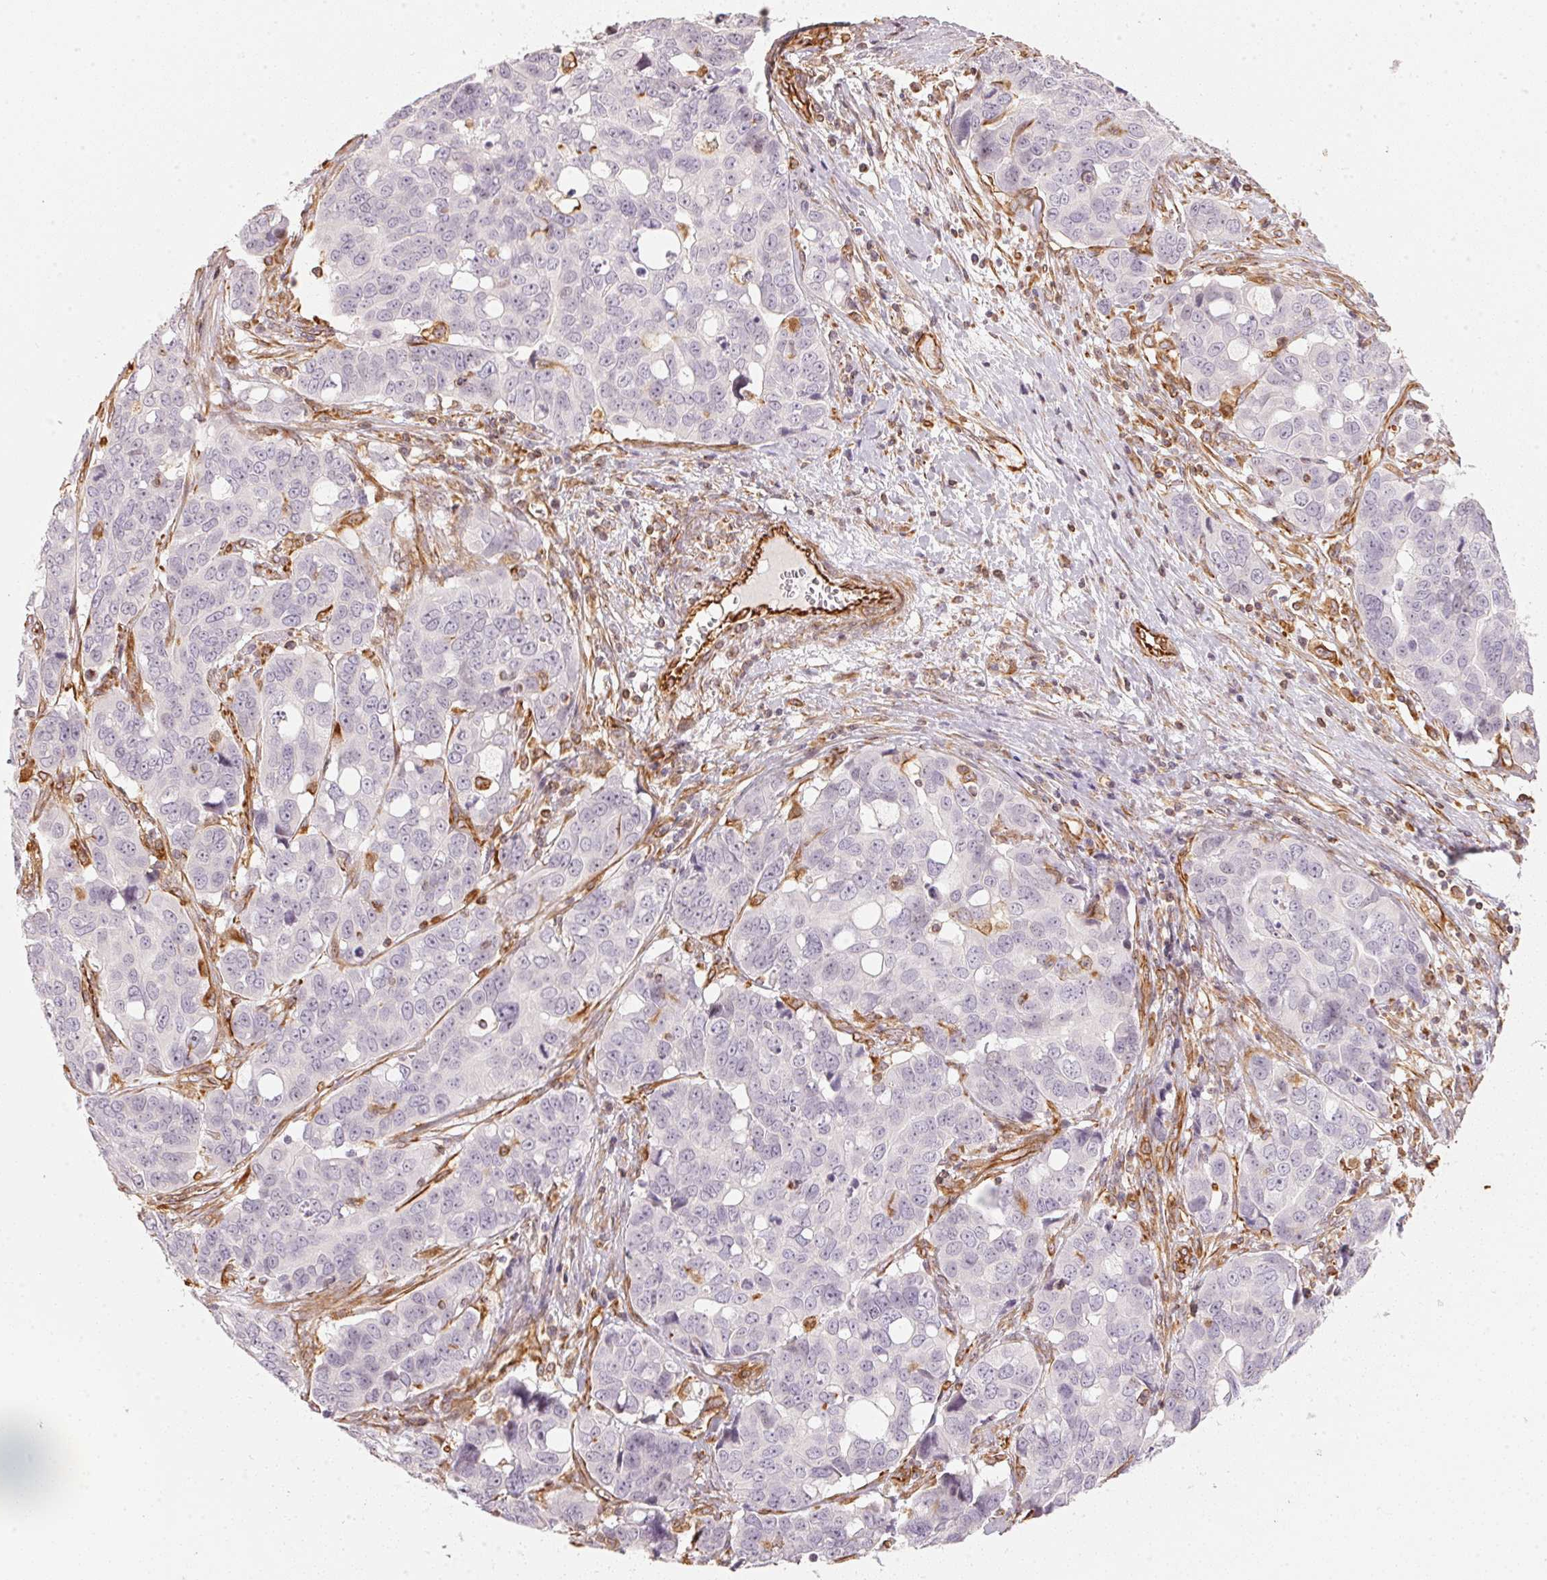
{"staining": {"intensity": "negative", "quantity": "none", "location": "none"}, "tissue": "ovarian cancer", "cell_type": "Tumor cells", "image_type": "cancer", "snomed": [{"axis": "morphology", "description": "Carcinoma, endometroid"}, {"axis": "topography", "description": "Ovary"}], "caption": "A micrograph of ovarian cancer (endometroid carcinoma) stained for a protein shows no brown staining in tumor cells.", "gene": "FOXR2", "patient": {"sex": "female", "age": 78}}